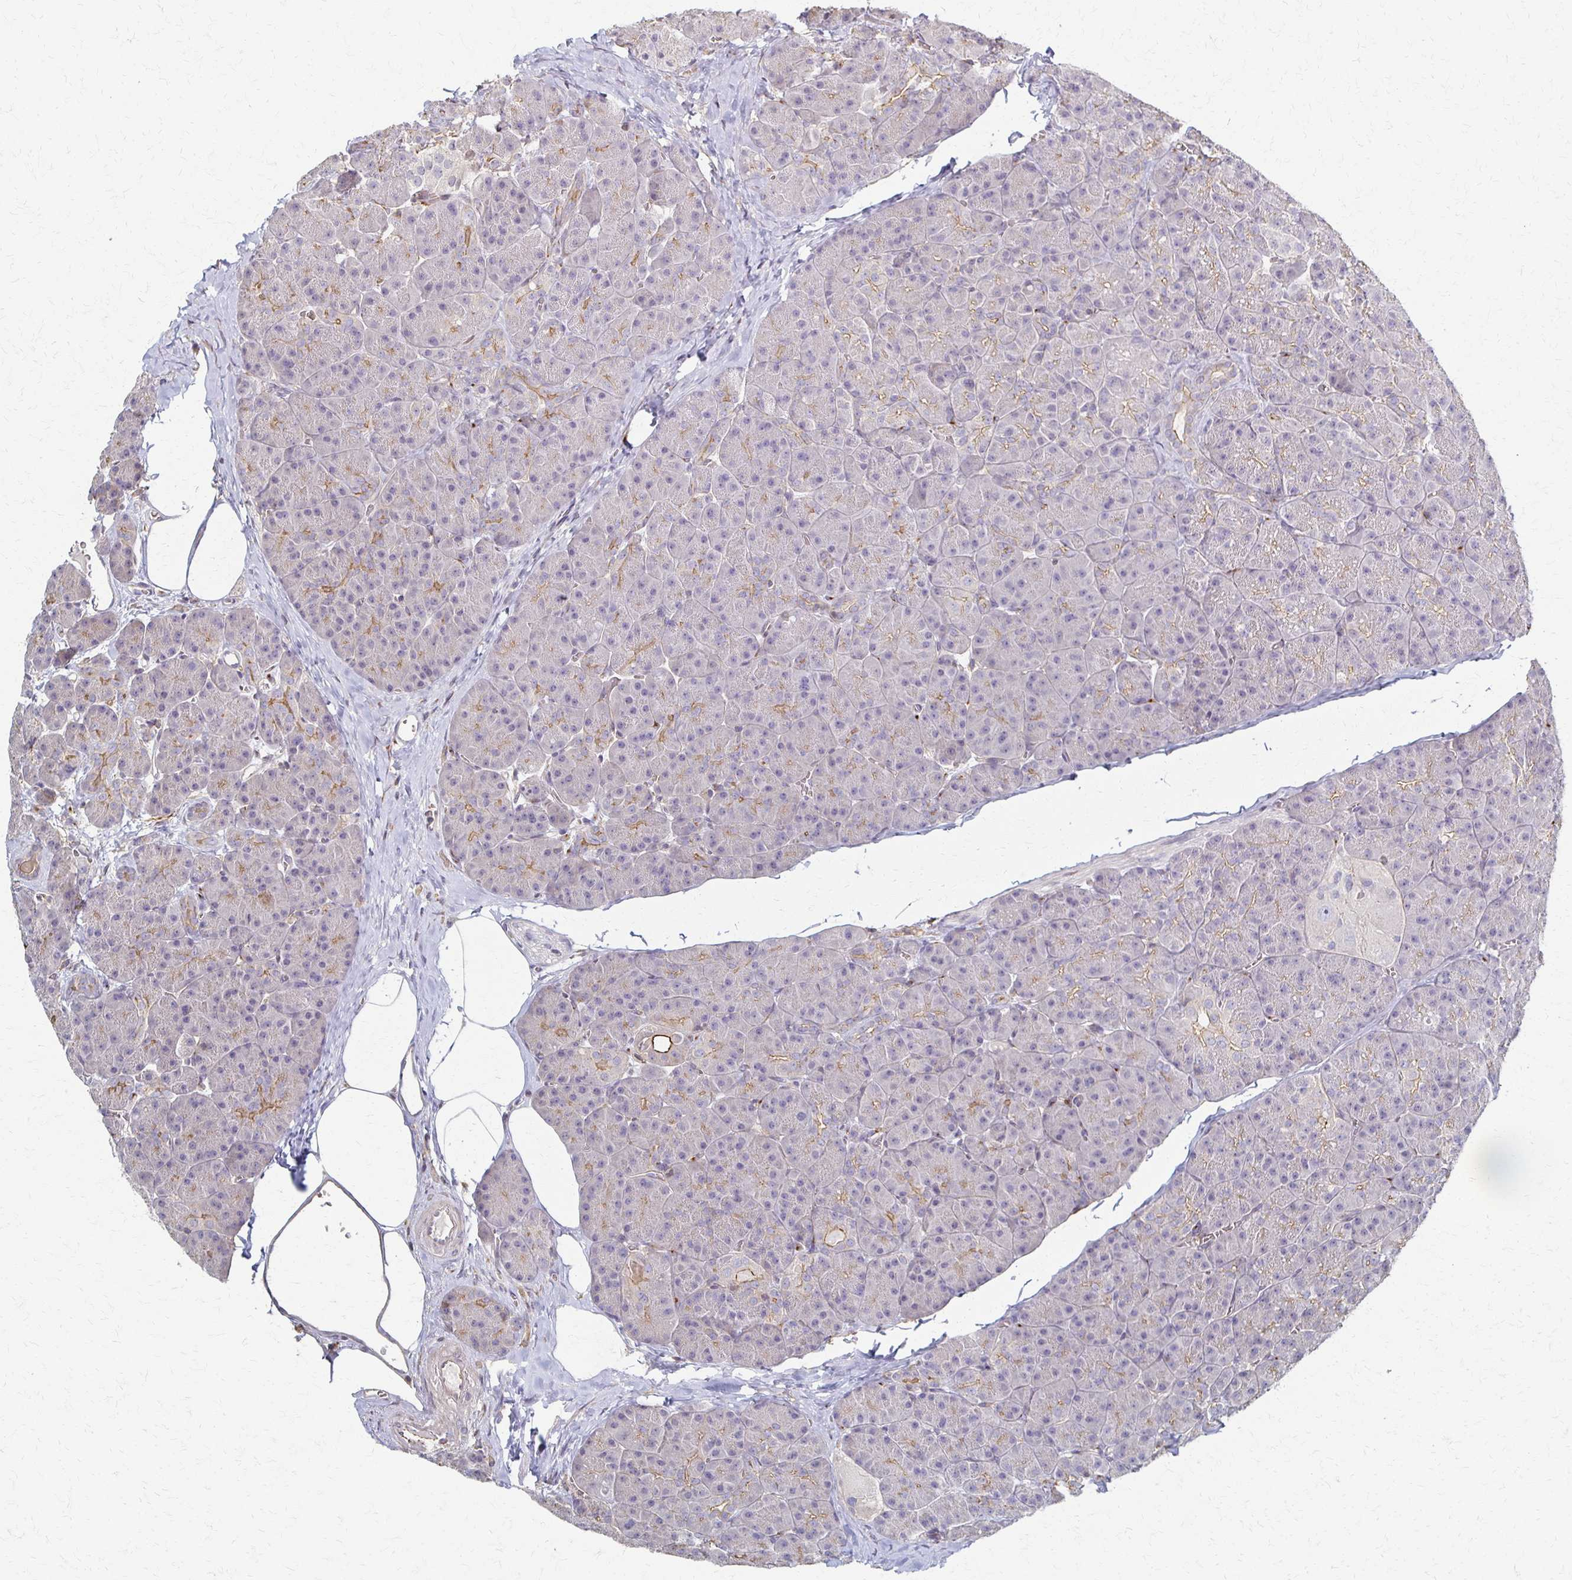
{"staining": {"intensity": "weak", "quantity": "25%-75%", "location": "cytoplasmic/membranous"}, "tissue": "pancreas", "cell_type": "Exocrine glandular cells", "image_type": "normal", "snomed": [{"axis": "morphology", "description": "Normal tissue, NOS"}, {"axis": "topography", "description": "Pancreas"}], "caption": "Protein analysis of unremarkable pancreas shows weak cytoplasmic/membranous positivity in approximately 25%-75% of exocrine glandular cells.", "gene": "C1QTNF7", "patient": {"sex": "male", "age": 57}}